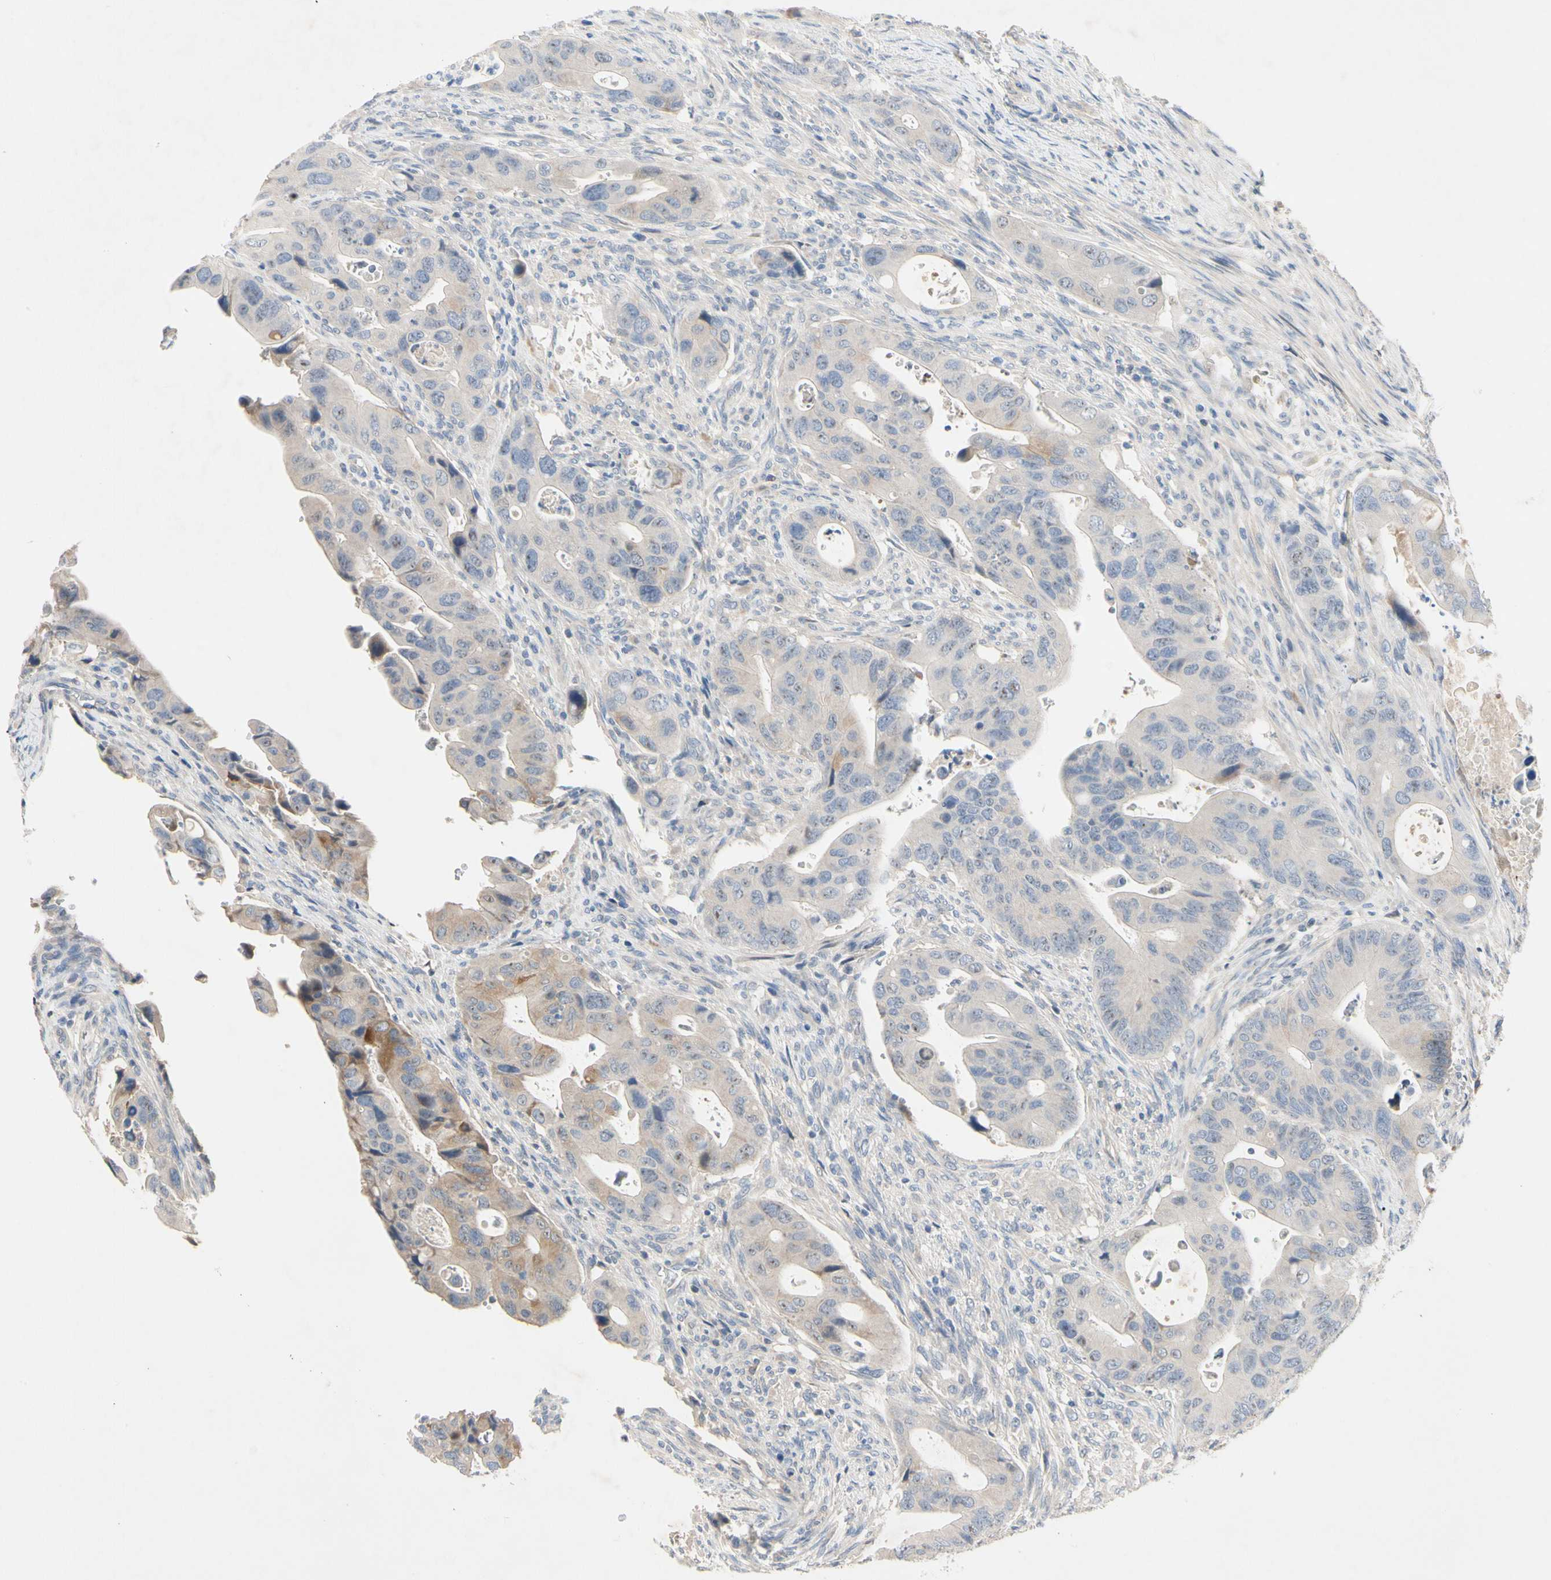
{"staining": {"intensity": "weak", "quantity": "<25%", "location": "cytoplasmic/membranous"}, "tissue": "colorectal cancer", "cell_type": "Tumor cells", "image_type": "cancer", "snomed": [{"axis": "morphology", "description": "Adenocarcinoma, NOS"}, {"axis": "topography", "description": "Rectum"}], "caption": "IHC of adenocarcinoma (colorectal) shows no positivity in tumor cells. The staining is performed using DAB (3,3'-diaminobenzidine) brown chromogen with nuclei counter-stained in using hematoxylin.", "gene": "GAS6", "patient": {"sex": "female", "age": 57}}